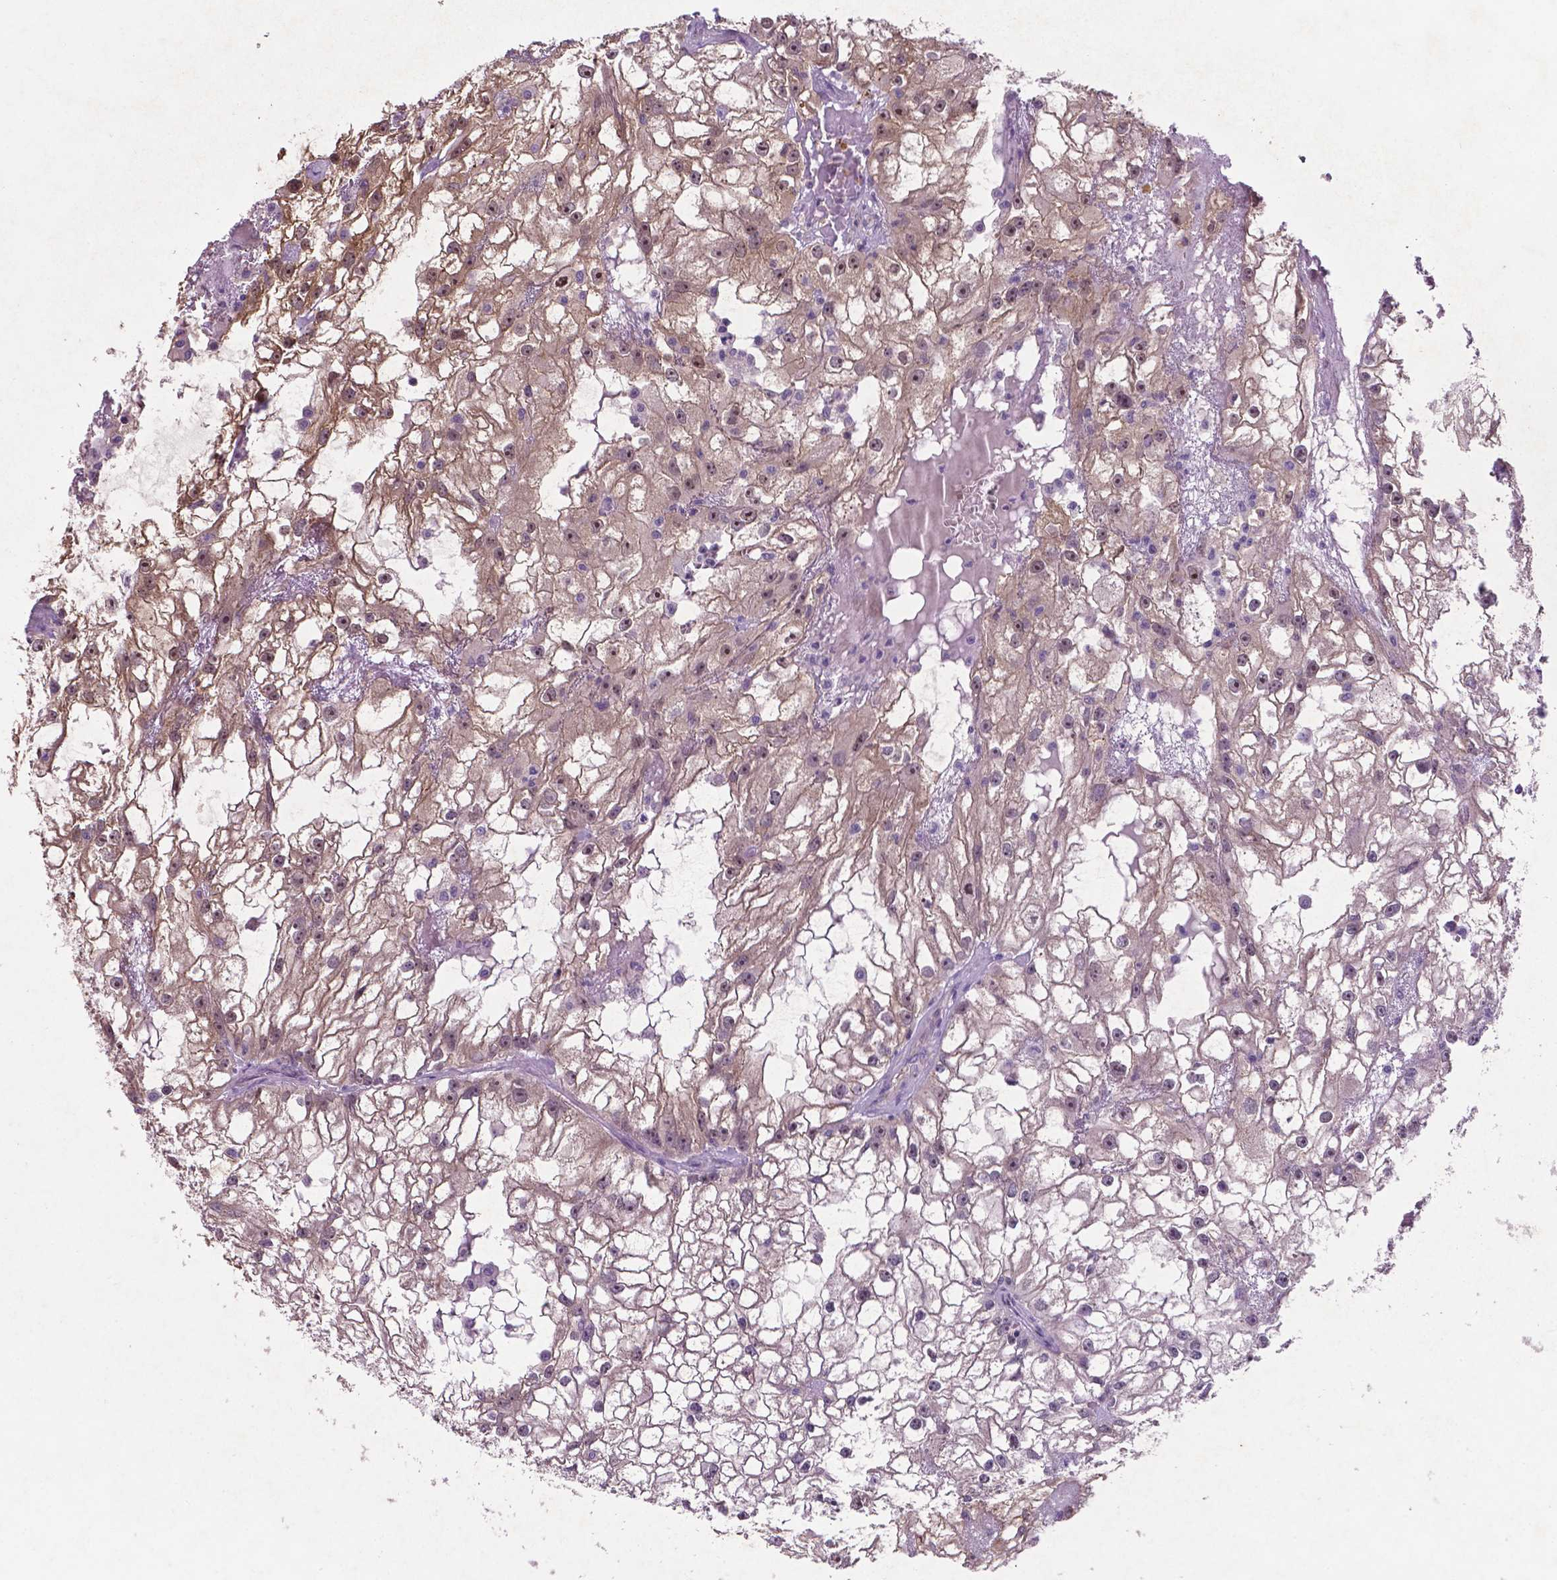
{"staining": {"intensity": "moderate", "quantity": "<25%", "location": "cytoplasmic/membranous,nuclear"}, "tissue": "renal cancer", "cell_type": "Tumor cells", "image_type": "cancer", "snomed": [{"axis": "morphology", "description": "Adenocarcinoma, NOS"}, {"axis": "topography", "description": "Kidney"}], "caption": "This micrograph reveals immunohistochemistry staining of renal adenocarcinoma, with low moderate cytoplasmic/membranous and nuclear positivity in about <25% of tumor cells.", "gene": "ARL5C", "patient": {"sex": "male", "age": 59}}